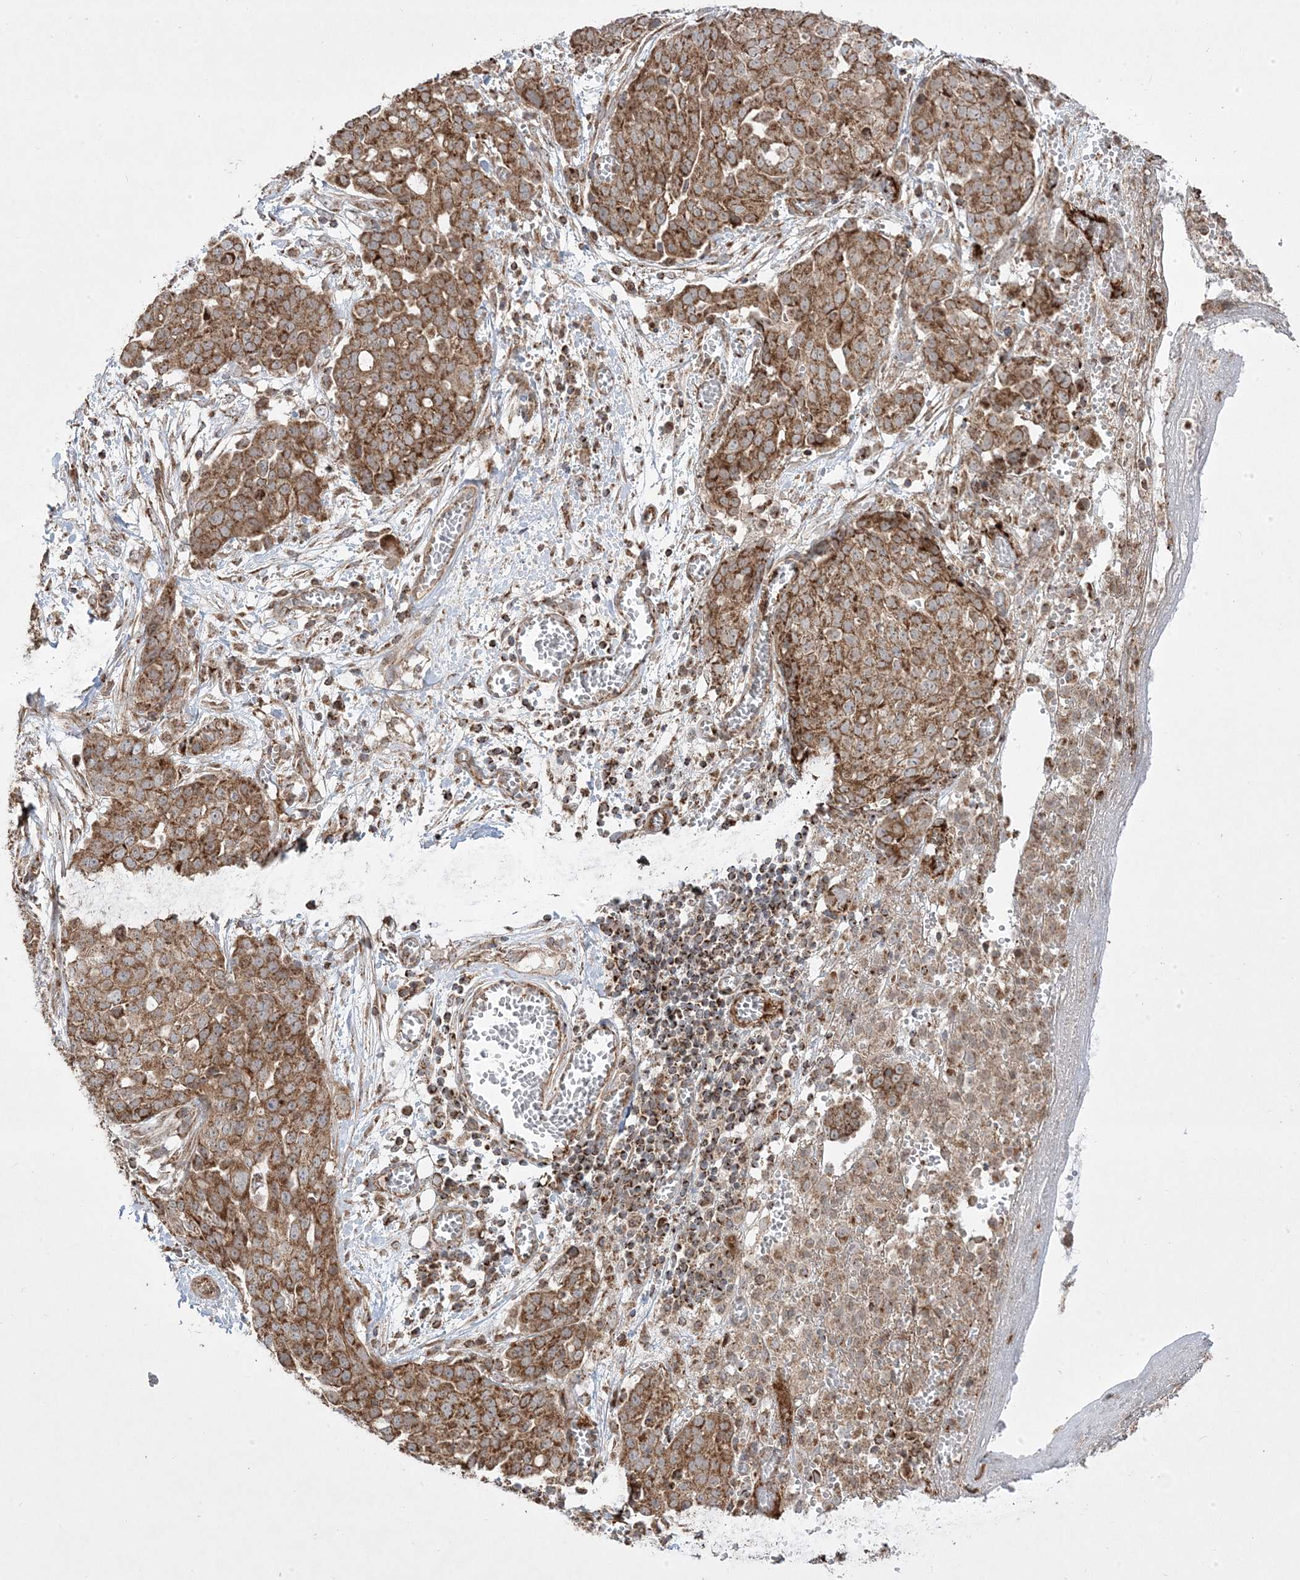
{"staining": {"intensity": "moderate", "quantity": ">75%", "location": "cytoplasmic/membranous"}, "tissue": "ovarian cancer", "cell_type": "Tumor cells", "image_type": "cancer", "snomed": [{"axis": "morphology", "description": "Cystadenocarcinoma, serous, NOS"}, {"axis": "topography", "description": "Soft tissue"}, {"axis": "topography", "description": "Ovary"}], "caption": "Ovarian serous cystadenocarcinoma stained for a protein (brown) exhibits moderate cytoplasmic/membranous positive expression in about >75% of tumor cells.", "gene": "CLUAP1", "patient": {"sex": "female", "age": 57}}